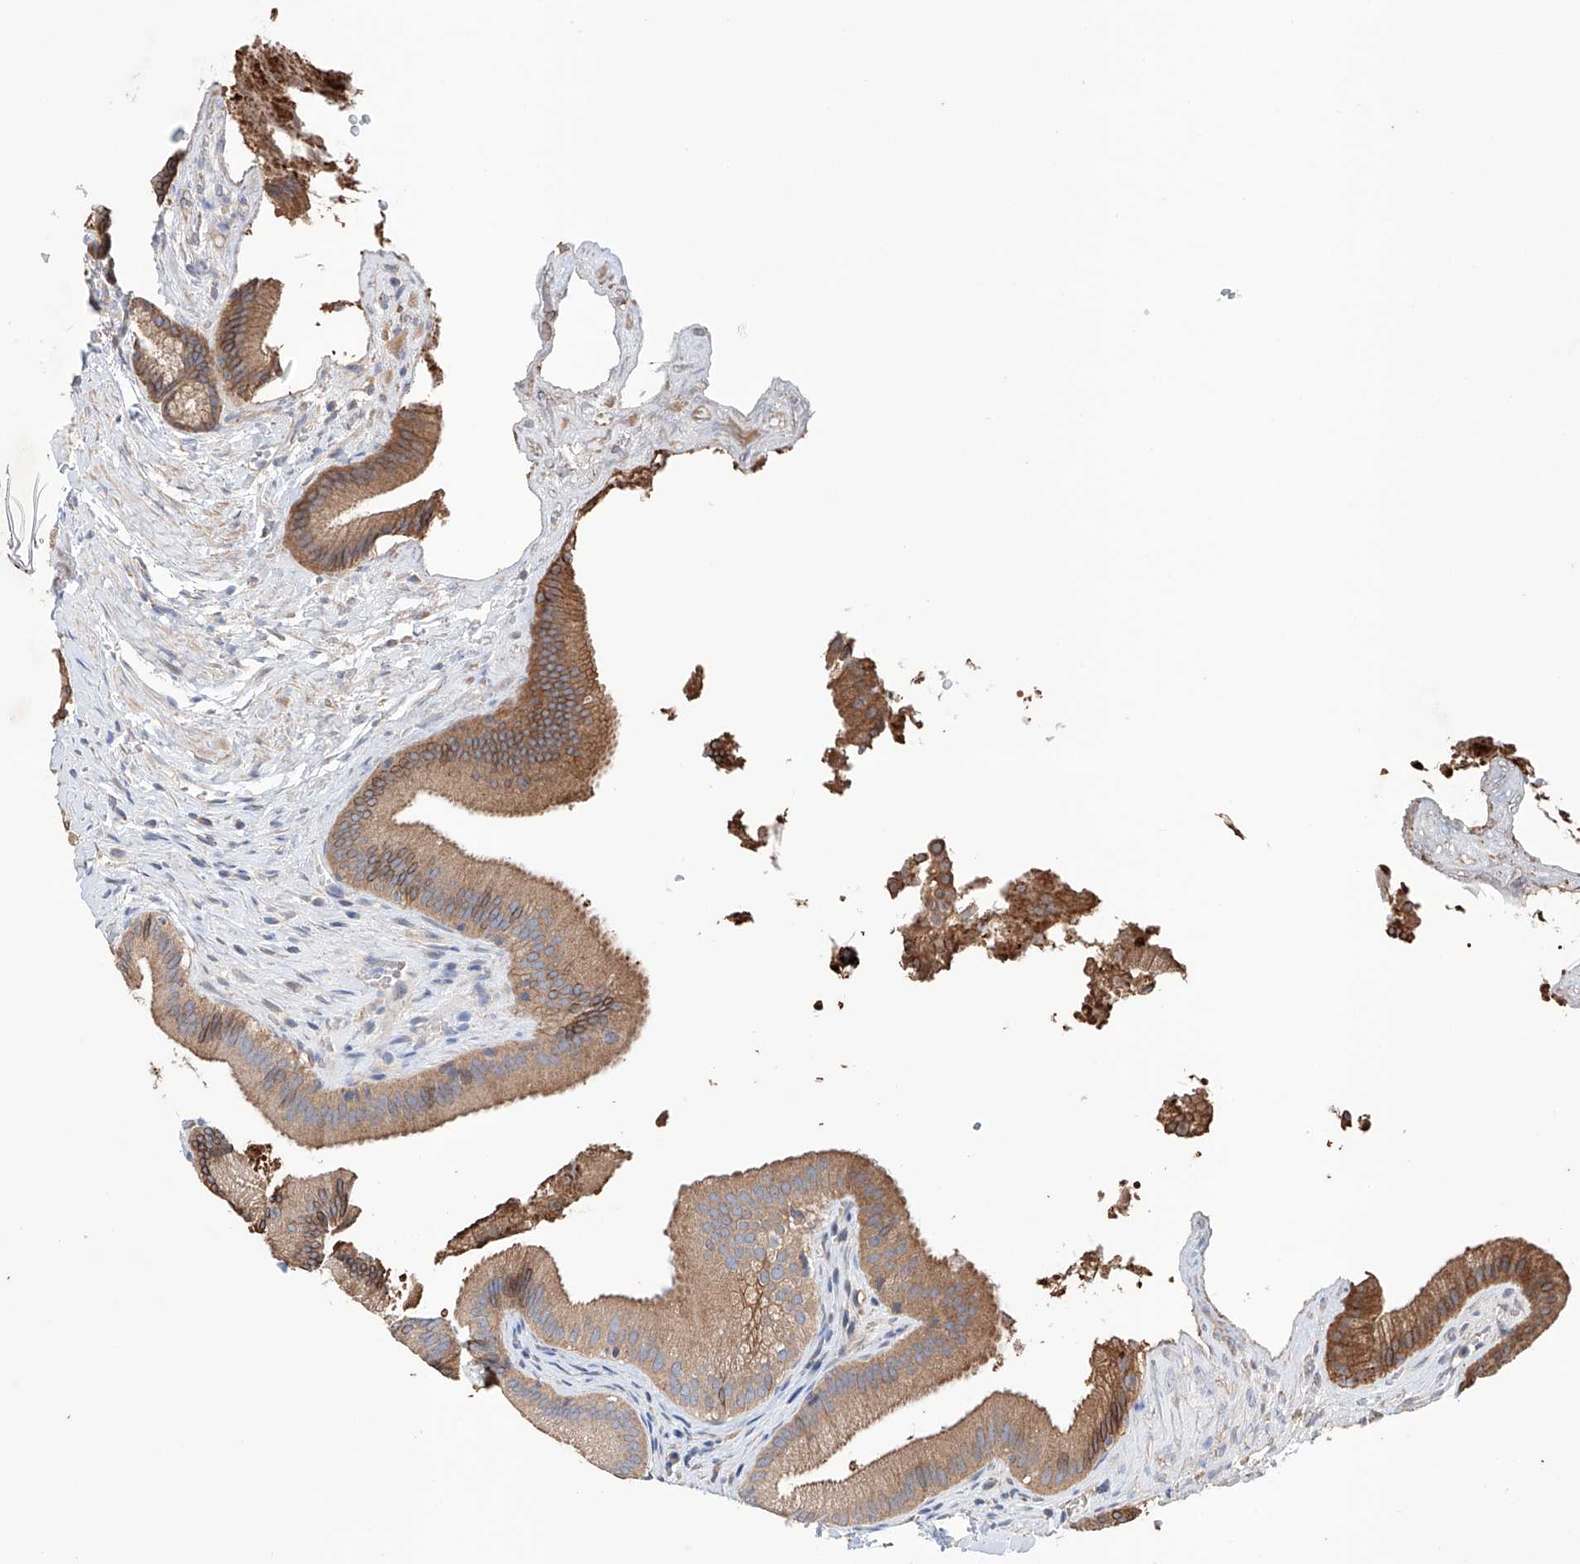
{"staining": {"intensity": "moderate", "quantity": ">75%", "location": "cytoplasmic/membranous"}, "tissue": "gallbladder", "cell_type": "Glandular cells", "image_type": "normal", "snomed": [{"axis": "morphology", "description": "Normal tissue, NOS"}, {"axis": "topography", "description": "Gallbladder"}], "caption": "A brown stain shows moderate cytoplasmic/membranous staining of a protein in glandular cells of benign human gallbladder. (DAB = brown stain, brightfield microscopy at high magnification).", "gene": "AFG1L", "patient": {"sex": "male", "age": 55}}